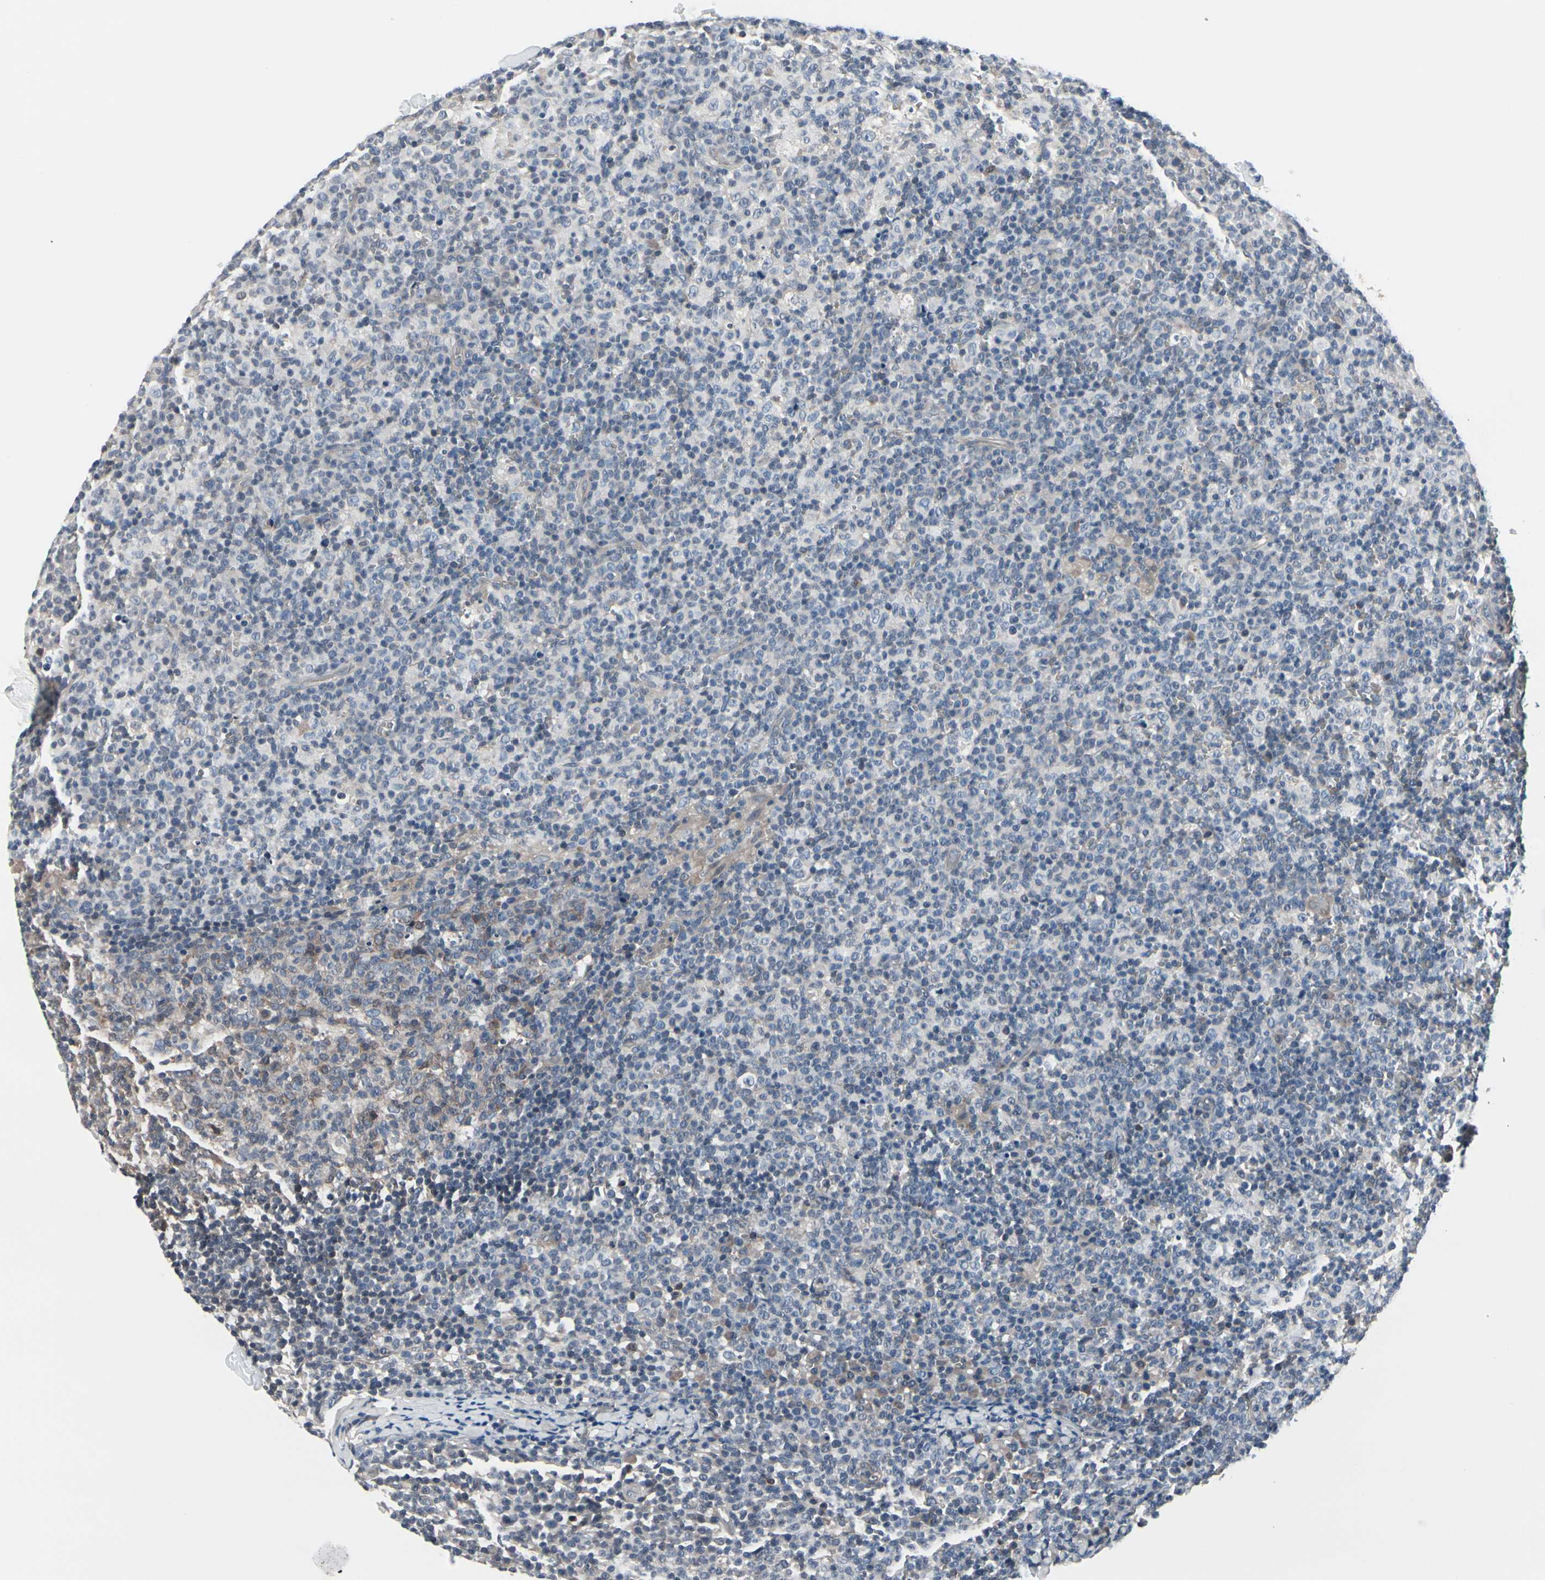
{"staining": {"intensity": "weak", "quantity": ">75%", "location": "cytoplasmic/membranous"}, "tissue": "lymph node", "cell_type": "Germinal center cells", "image_type": "normal", "snomed": [{"axis": "morphology", "description": "Normal tissue, NOS"}, {"axis": "morphology", "description": "Inflammation, NOS"}, {"axis": "topography", "description": "Lymph node"}], "caption": "Weak cytoplasmic/membranous positivity for a protein is identified in approximately >75% of germinal center cells of normal lymph node using immunohistochemistry.", "gene": "PRDX6", "patient": {"sex": "male", "age": 55}}